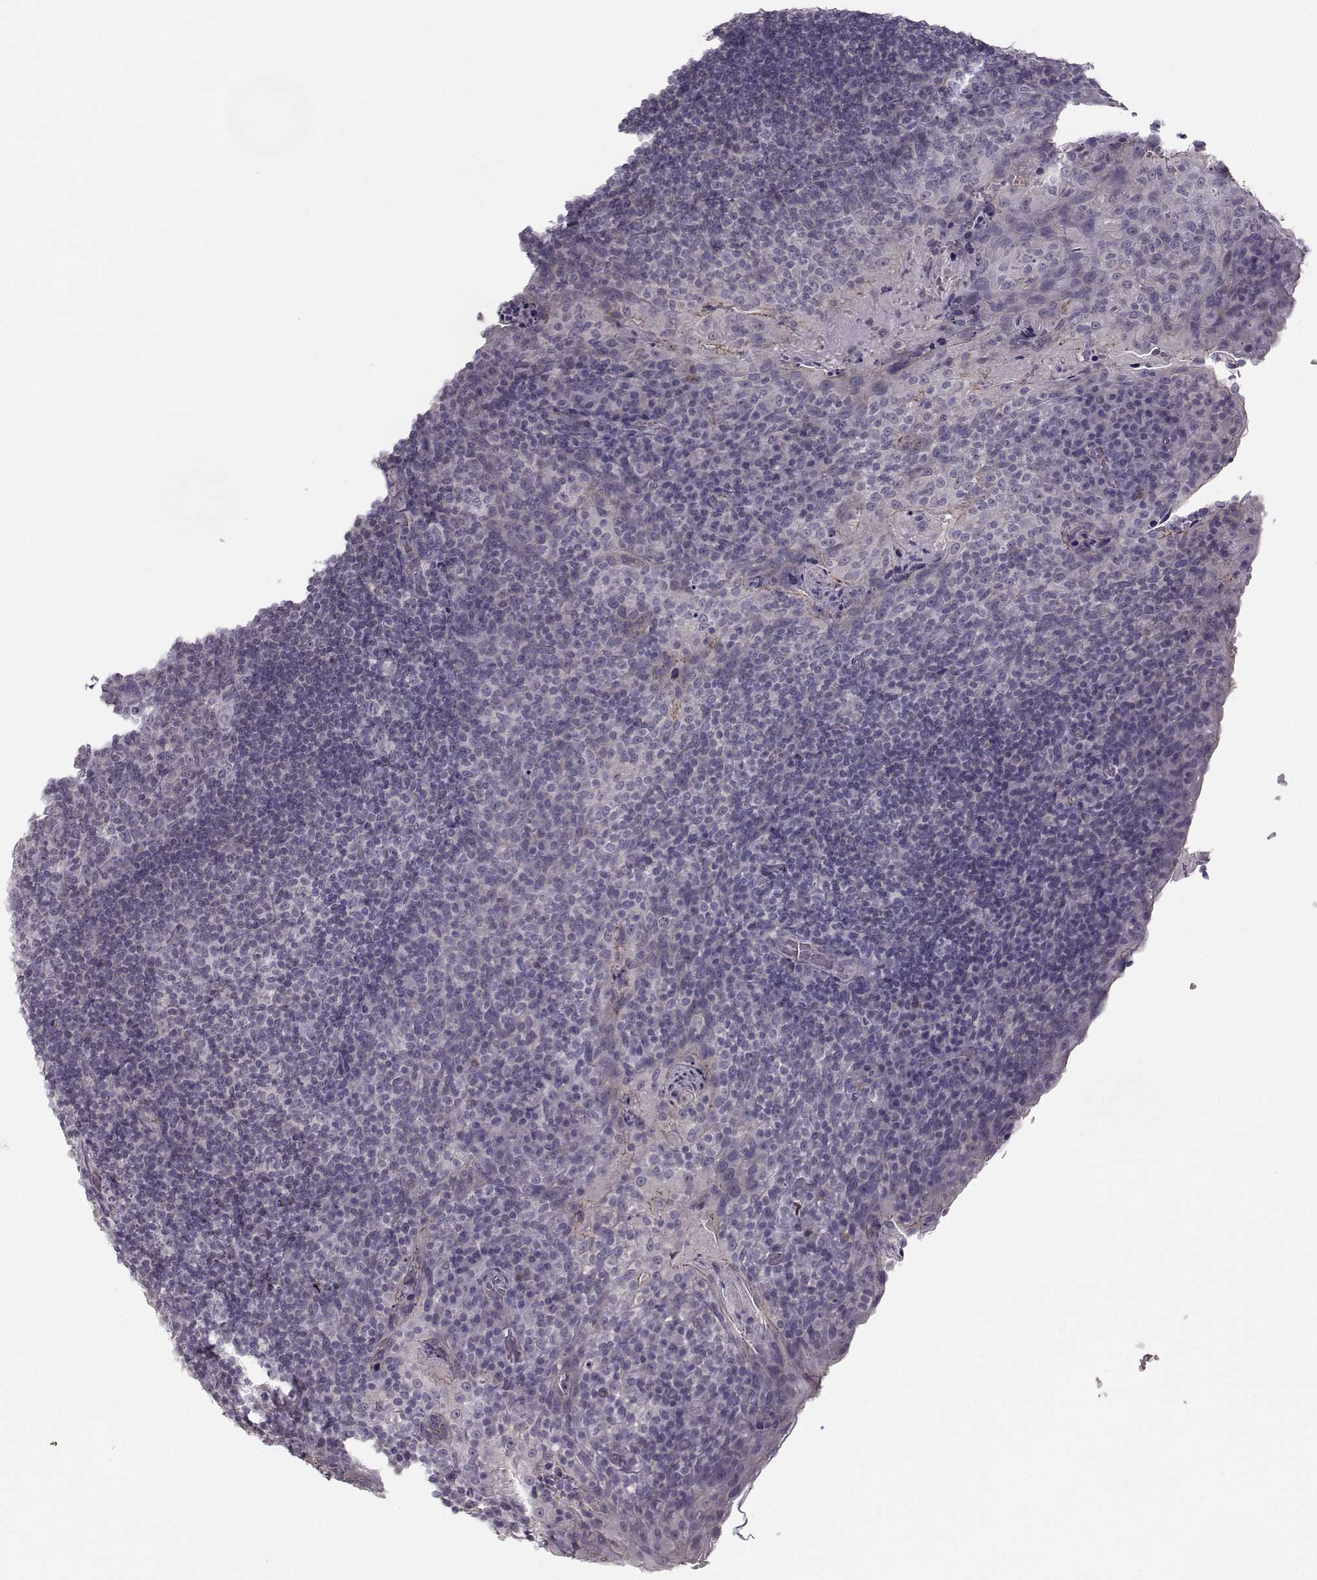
{"staining": {"intensity": "negative", "quantity": "none", "location": "none"}, "tissue": "tonsil", "cell_type": "Germinal center cells", "image_type": "normal", "snomed": [{"axis": "morphology", "description": "Normal tissue, NOS"}, {"axis": "topography", "description": "Tonsil"}], "caption": "The immunohistochemistry (IHC) photomicrograph has no significant staining in germinal center cells of tonsil.", "gene": "MAST1", "patient": {"sex": "male", "age": 17}}